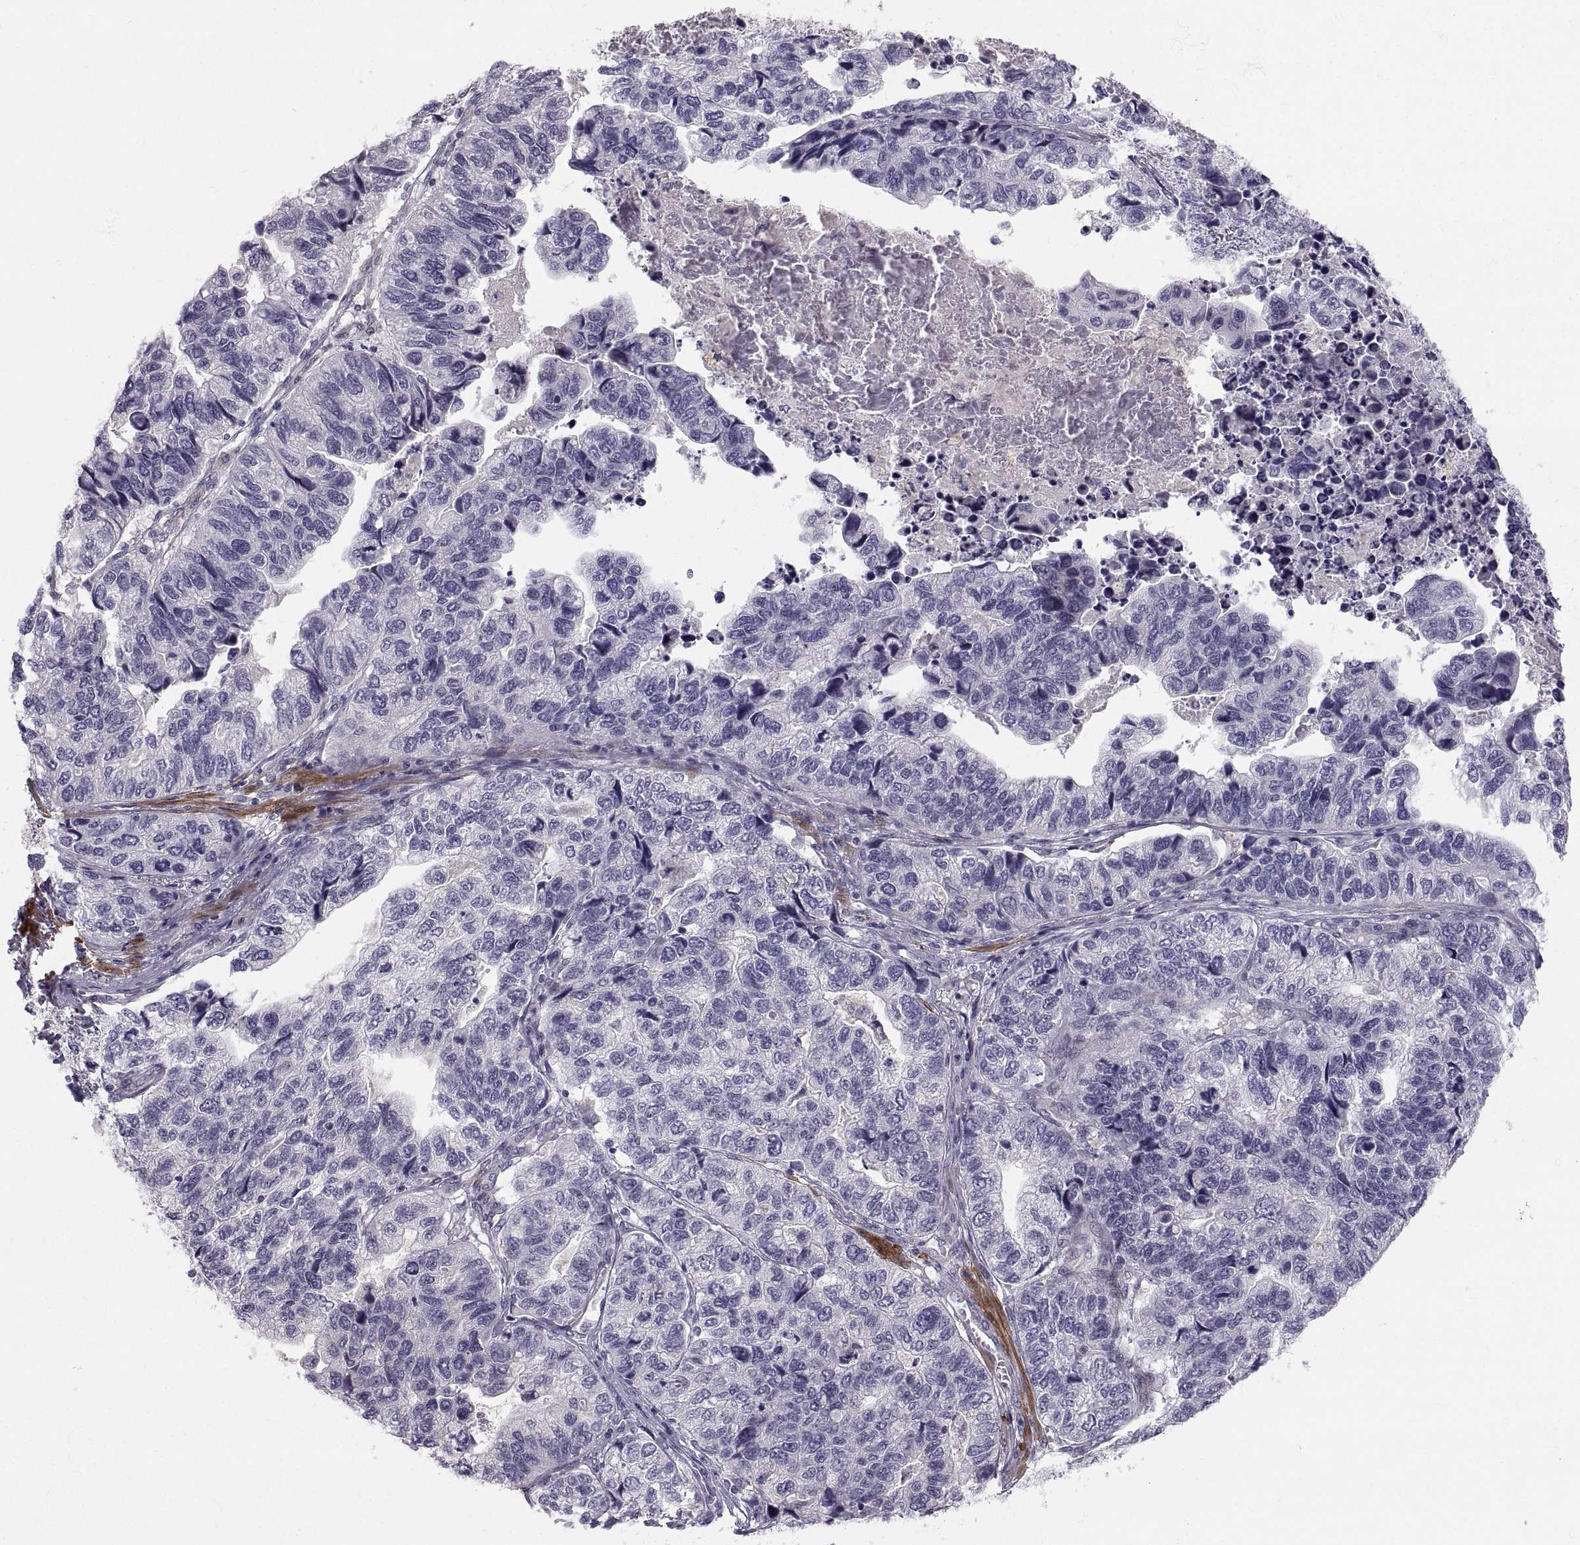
{"staining": {"intensity": "negative", "quantity": "none", "location": "none"}, "tissue": "stomach cancer", "cell_type": "Tumor cells", "image_type": "cancer", "snomed": [{"axis": "morphology", "description": "Adenocarcinoma, NOS"}, {"axis": "topography", "description": "Stomach, upper"}], "caption": "Histopathology image shows no significant protein expression in tumor cells of stomach adenocarcinoma.", "gene": "PGM5", "patient": {"sex": "female", "age": 67}}